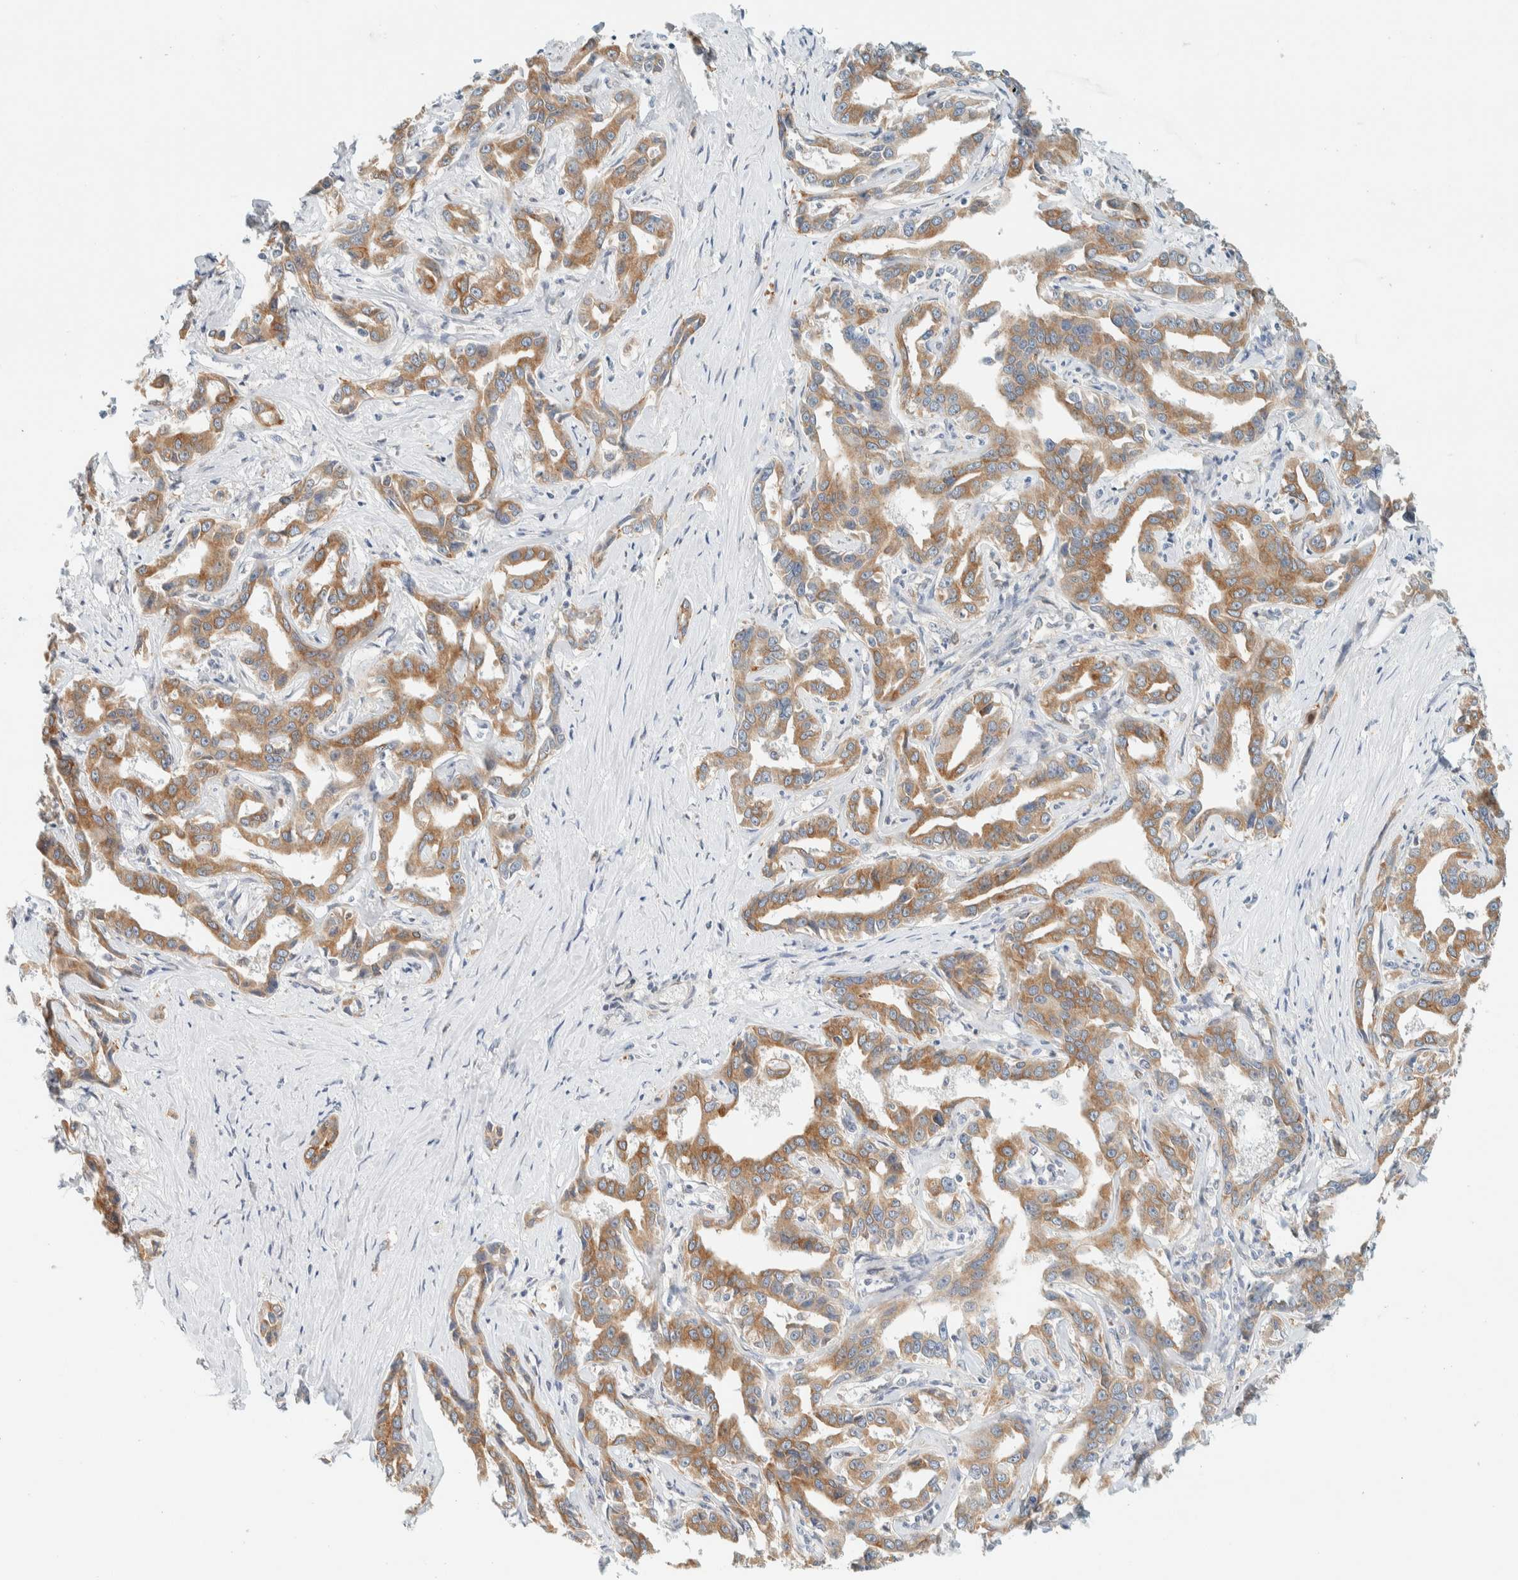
{"staining": {"intensity": "moderate", "quantity": ">75%", "location": "cytoplasmic/membranous"}, "tissue": "liver cancer", "cell_type": "Tumor cells", "image_type": "cancer", "snomed": [{"axis": "morphology", "description": "Cholangiocarcinoma"}, {"axis": "topography", "description": "Liver"}], "caption": "Immunohistochemistry (DAB (3,3'-diaminobenzidine)) staining of human cholangiocarcinoma (liver) reveals moderate cytoplasmic/membranous protein positivity in about >75% of tumor cells.", "gene": "SUMF2", "patient": {"sex": "male", "age": 59}}